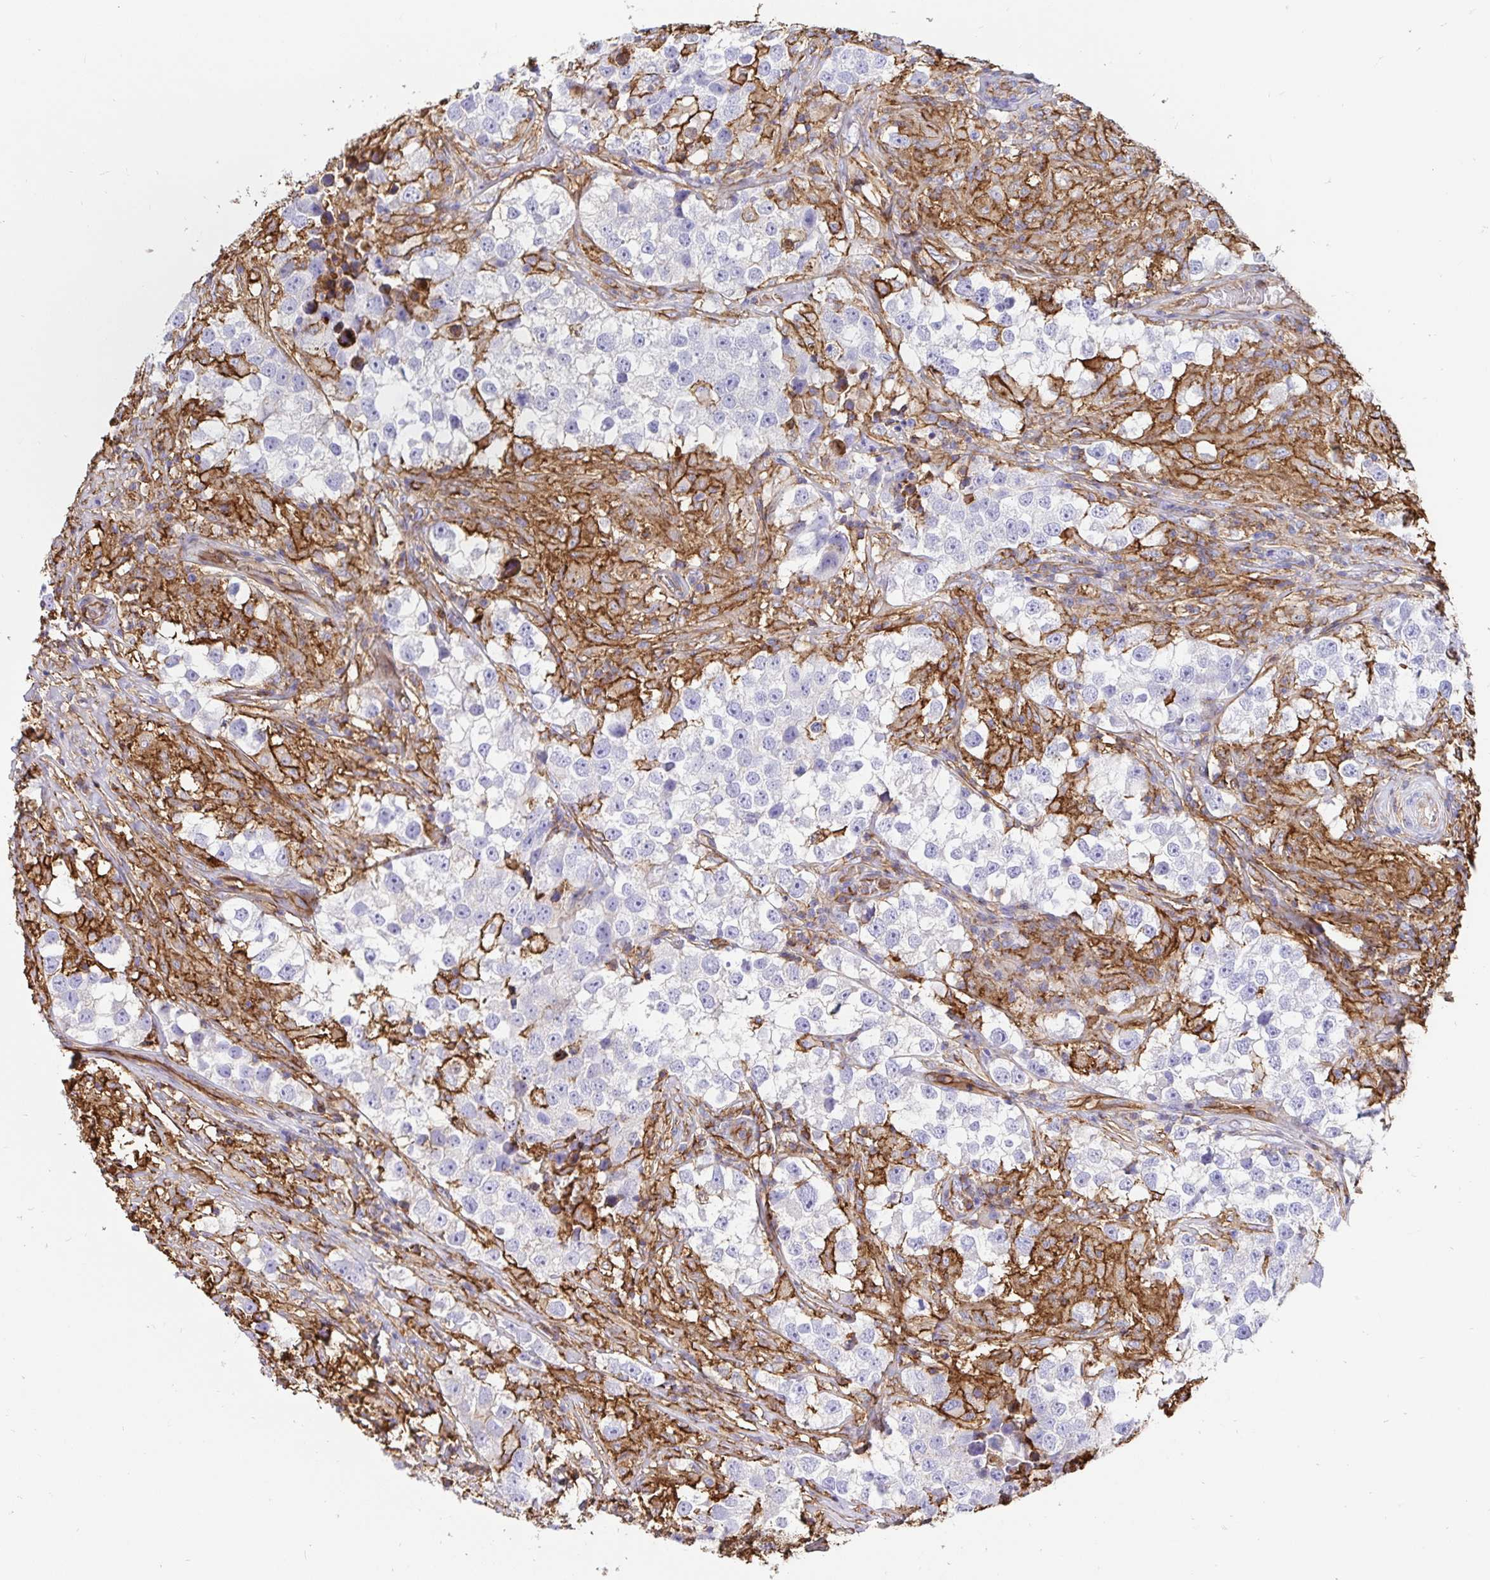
{"staining": {"intensity": "negative", "quantity": "none", "location": "none"}, "tissue": "testis cancer", "cell_type": "Tumor cells", "image_type": "cancer", "snomed": [{"axis": "morphology", "description": "Seminoma, NOS"}, {"axis": "topography", "description": "Testis"}], "caption": "The micrograph exhibits no significant staining in tumor cells of seminoma (testis). (Brightfield microscopy of DAB (3,3'-diaminobenzidine) IHC at high magnification).", "gene": "ANXA2", "patient": {"sex": "male", "age": 46}}